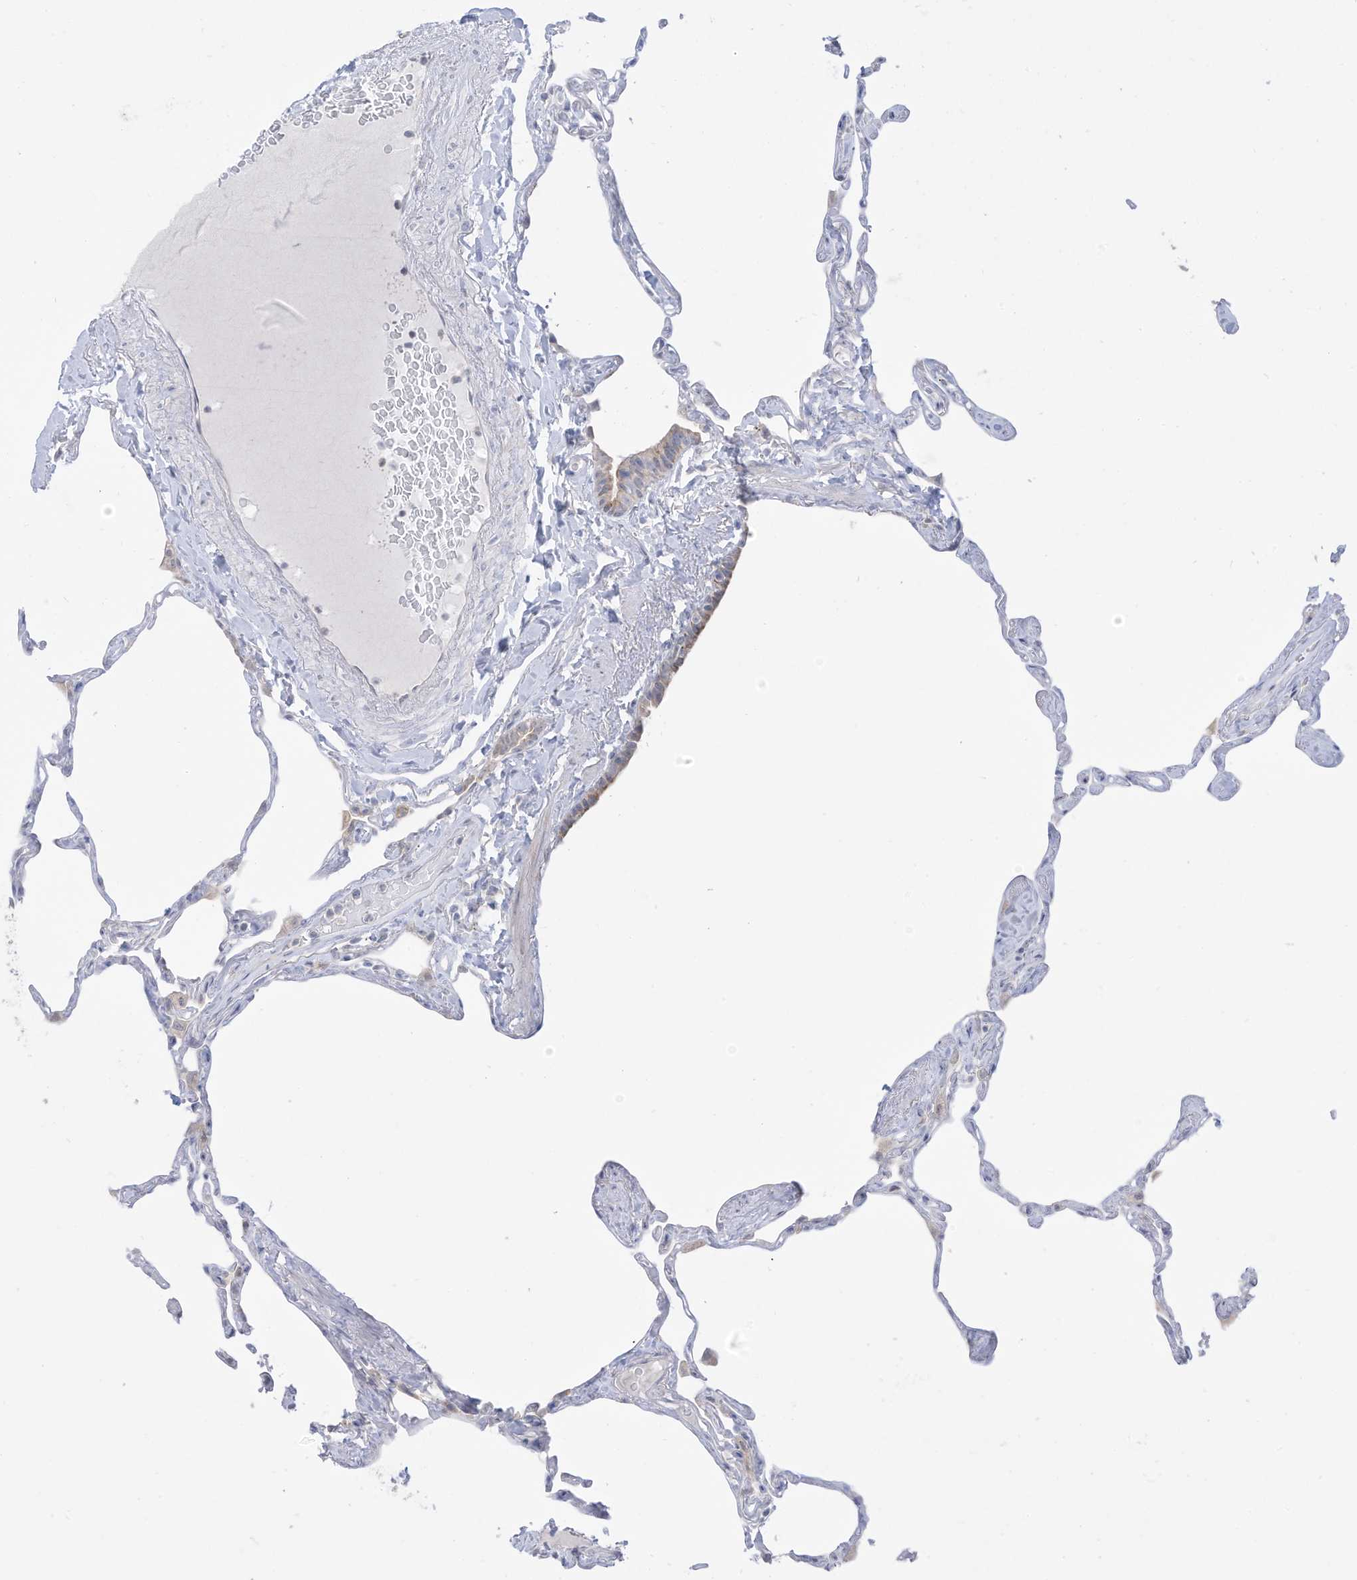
{"staining": {"intensity": "weak", "quantity": "<25%", "location": "cytoplasmic/membranous"}, "tissue": "lung", "cell_type": "Alveolar cells", "image_type": "normal", "snomed": [{"axis": "morphology", "description": "Normal tissue, NOS"}, {"axis": "topography", "description": "Lung"}], "caption": "The micrograph displays no staining of alveolar cells in normal lung. (Brightfield microscopy of DAB immunohistochemistry at high magnification).", "gene": "OGT", "patient": {"sex": "male", "age": 65}}